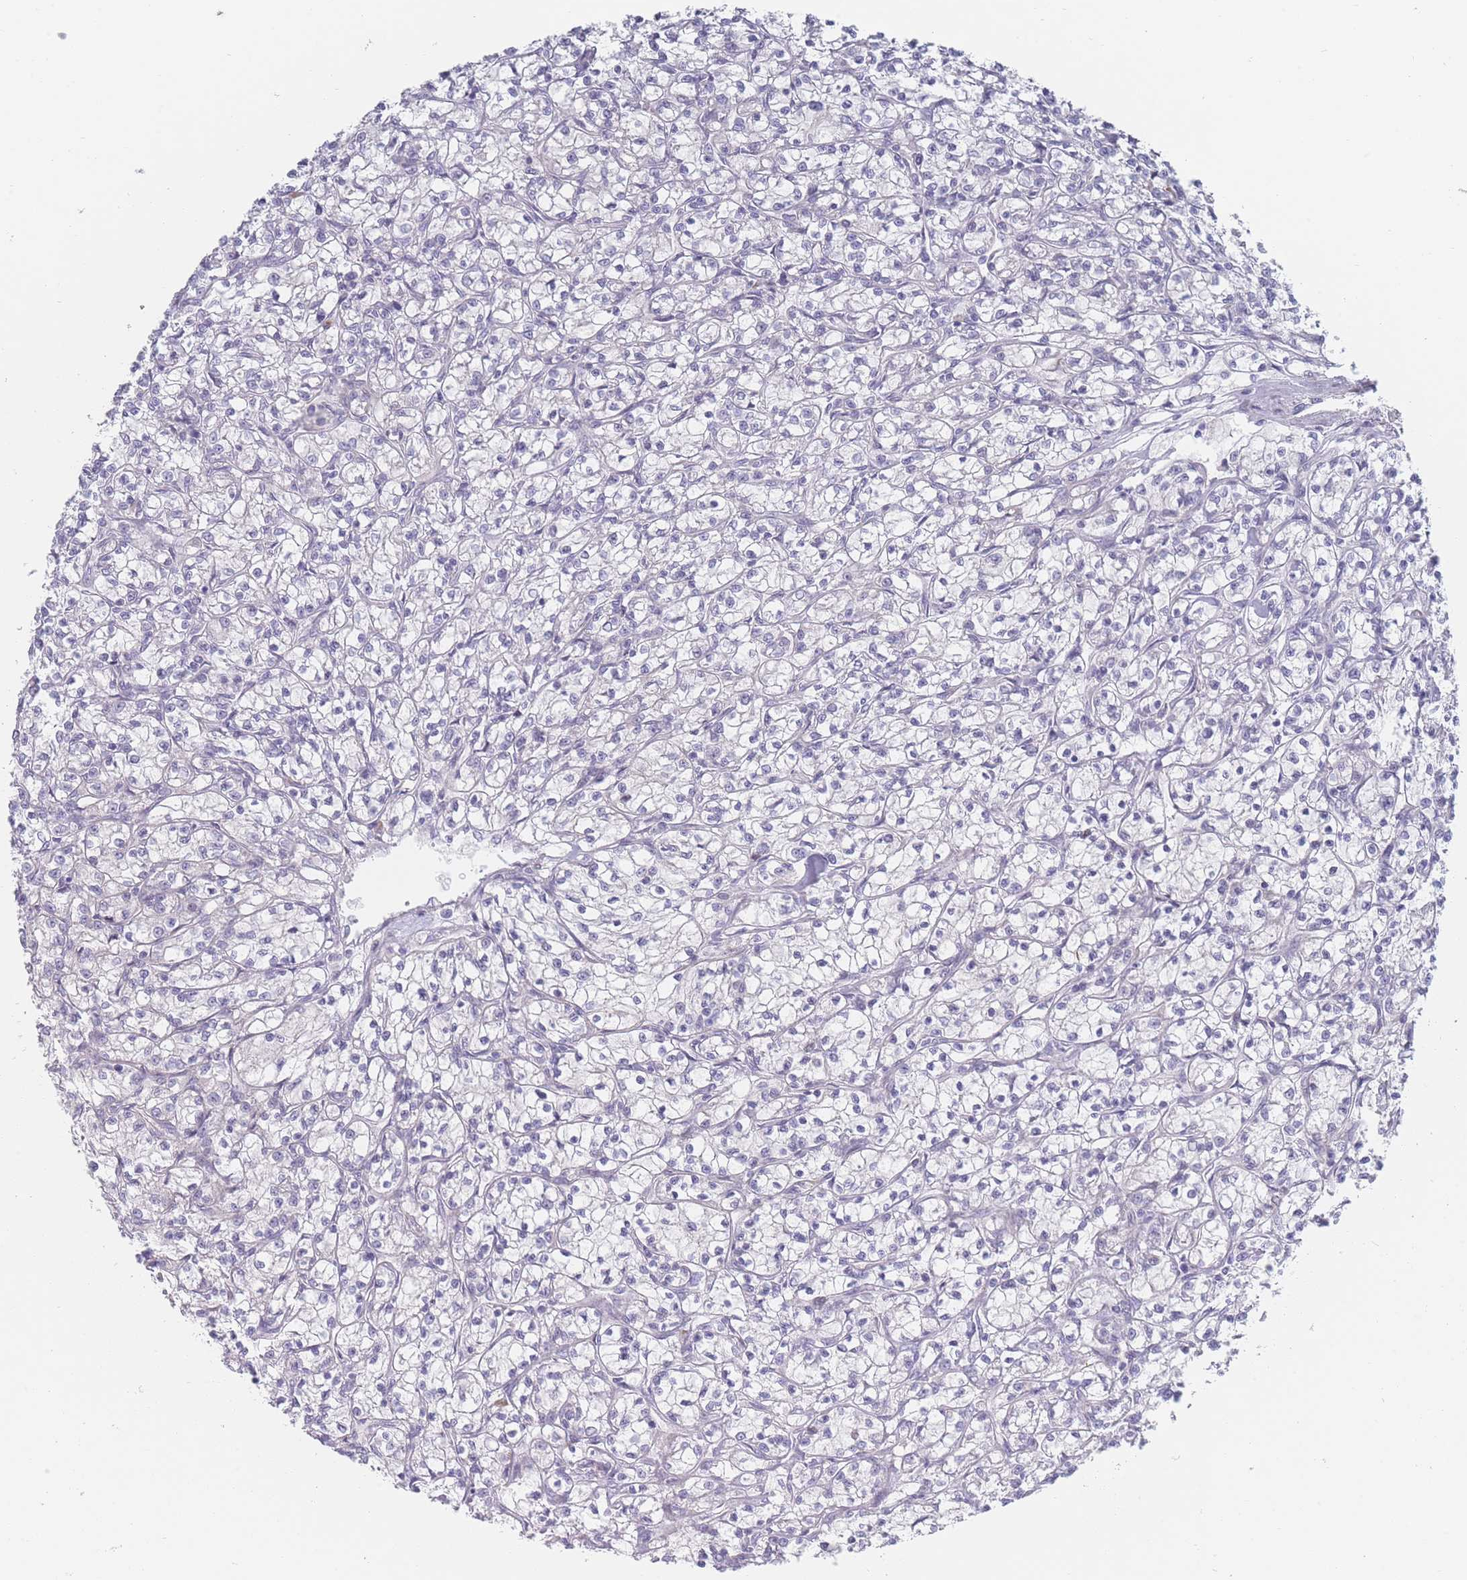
{"staining": {"intensity": "negative", "quantity": "none", "location": "none"}, "tissue": "renal cancer", "cell_type": "Tumor cells", "image_type": "cancer", "snomed": [{"axis": "morphology", "description": "Adenocarcinoma, NOS"}, {"axis": "topography", "description": "Kidney"}], "caption": "Immunohistochemical staining of human adenocarcinoma (renal) reveals no significant expression in tumor cells.", "gene": "SPATS1", "patient": {"sex": "female", "age": 59}}